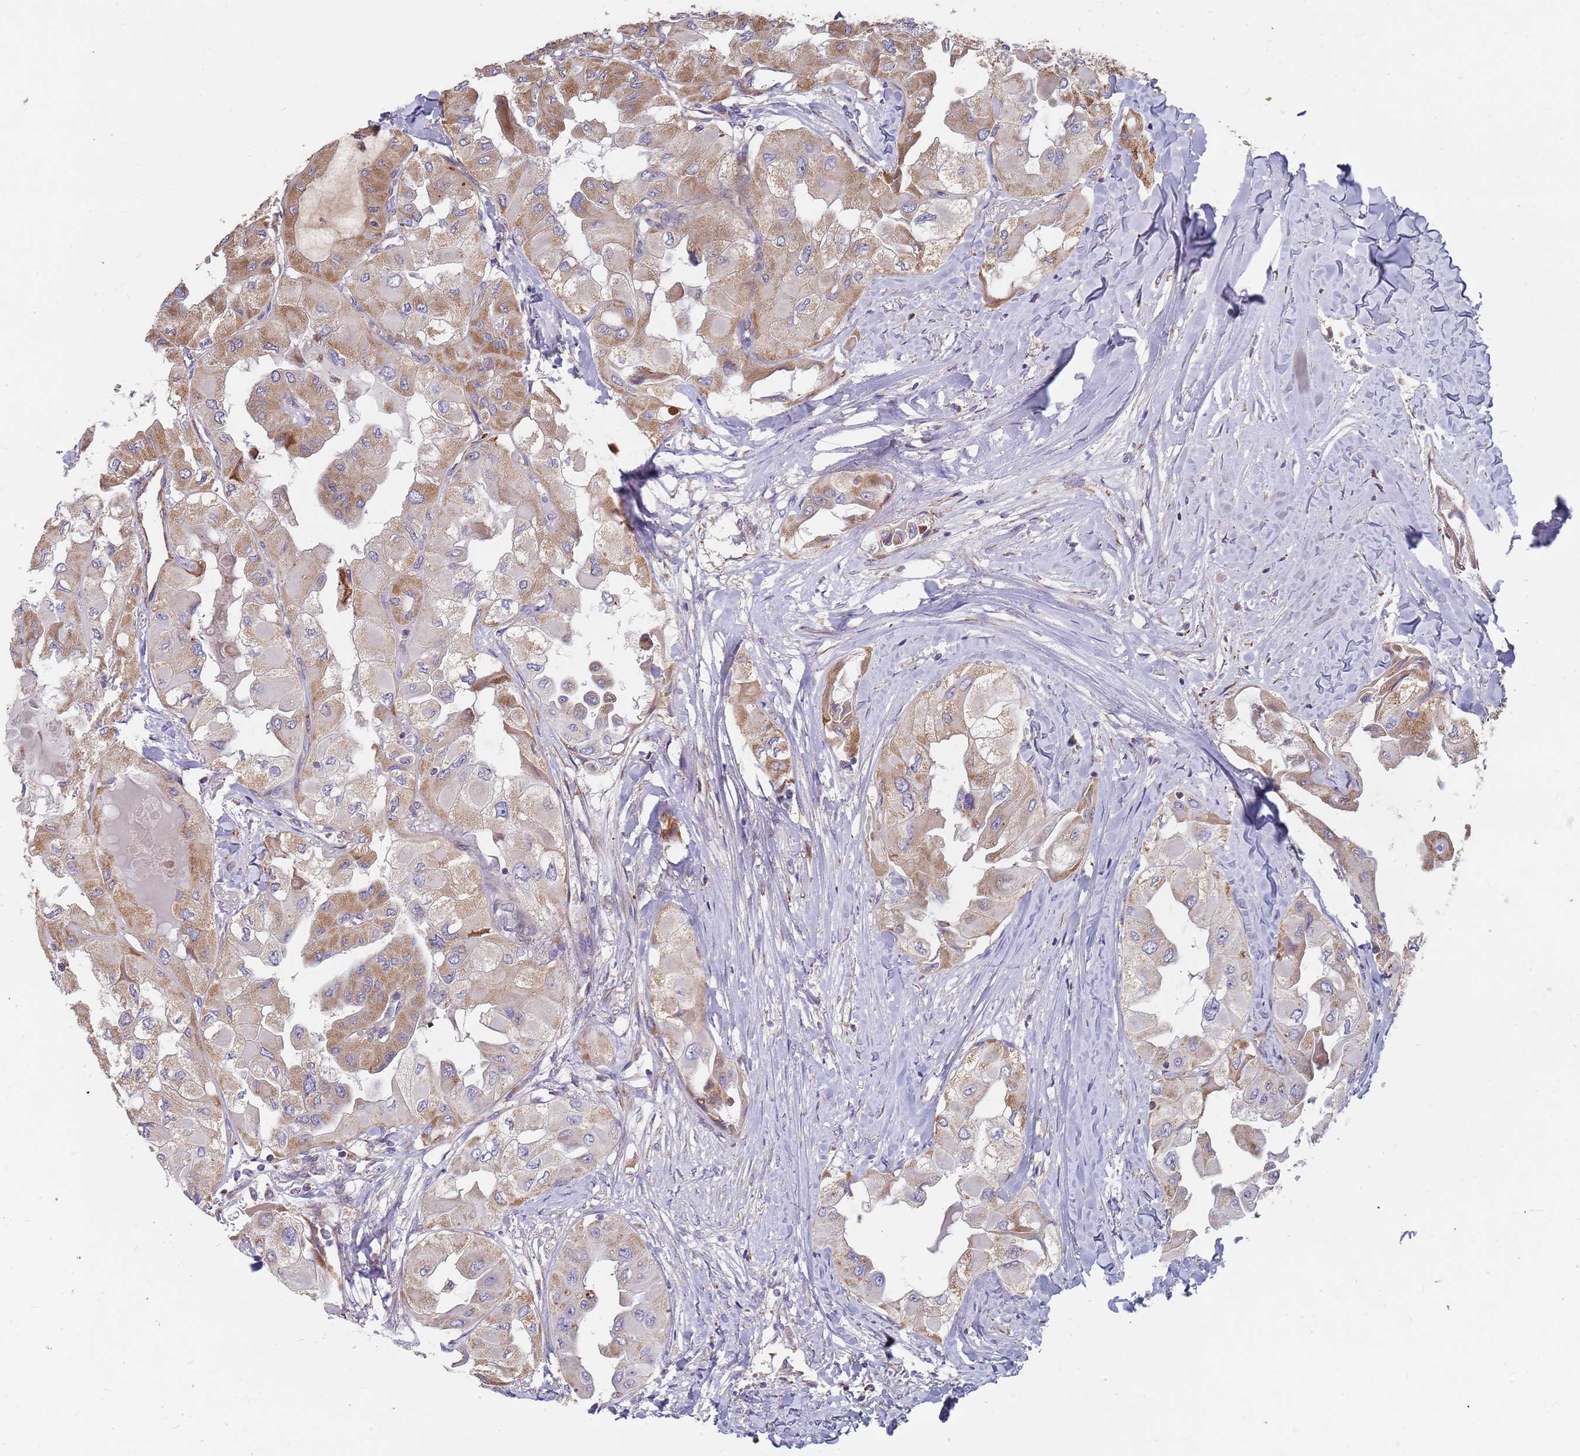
{"staining": {"intensity": "moderate", "quantity": ">75%", "location": "cytoplasmic/membranous"}, "tissue": "thyroid cancer", "cell_type": "Tumor cells", "image_type": "cancer", "snomed": [{"axis": "morphology", "description": "Normal tissue, NOS"}, {"axis": "morphology", "description": "Papillary adenocarcinoma, NOS"}, {"axis": "topography", "description": "Thyroid gland"}], "caption": "Protein positivity by immunohistochemistry shows moderate cytoplasmic/membranous expression in approximately >75% of tumor cells in thyroid cancer (papillary adenocarcinoma).", "gene": "WDFY3", "patient": {"sex": "female", "age": 59}}